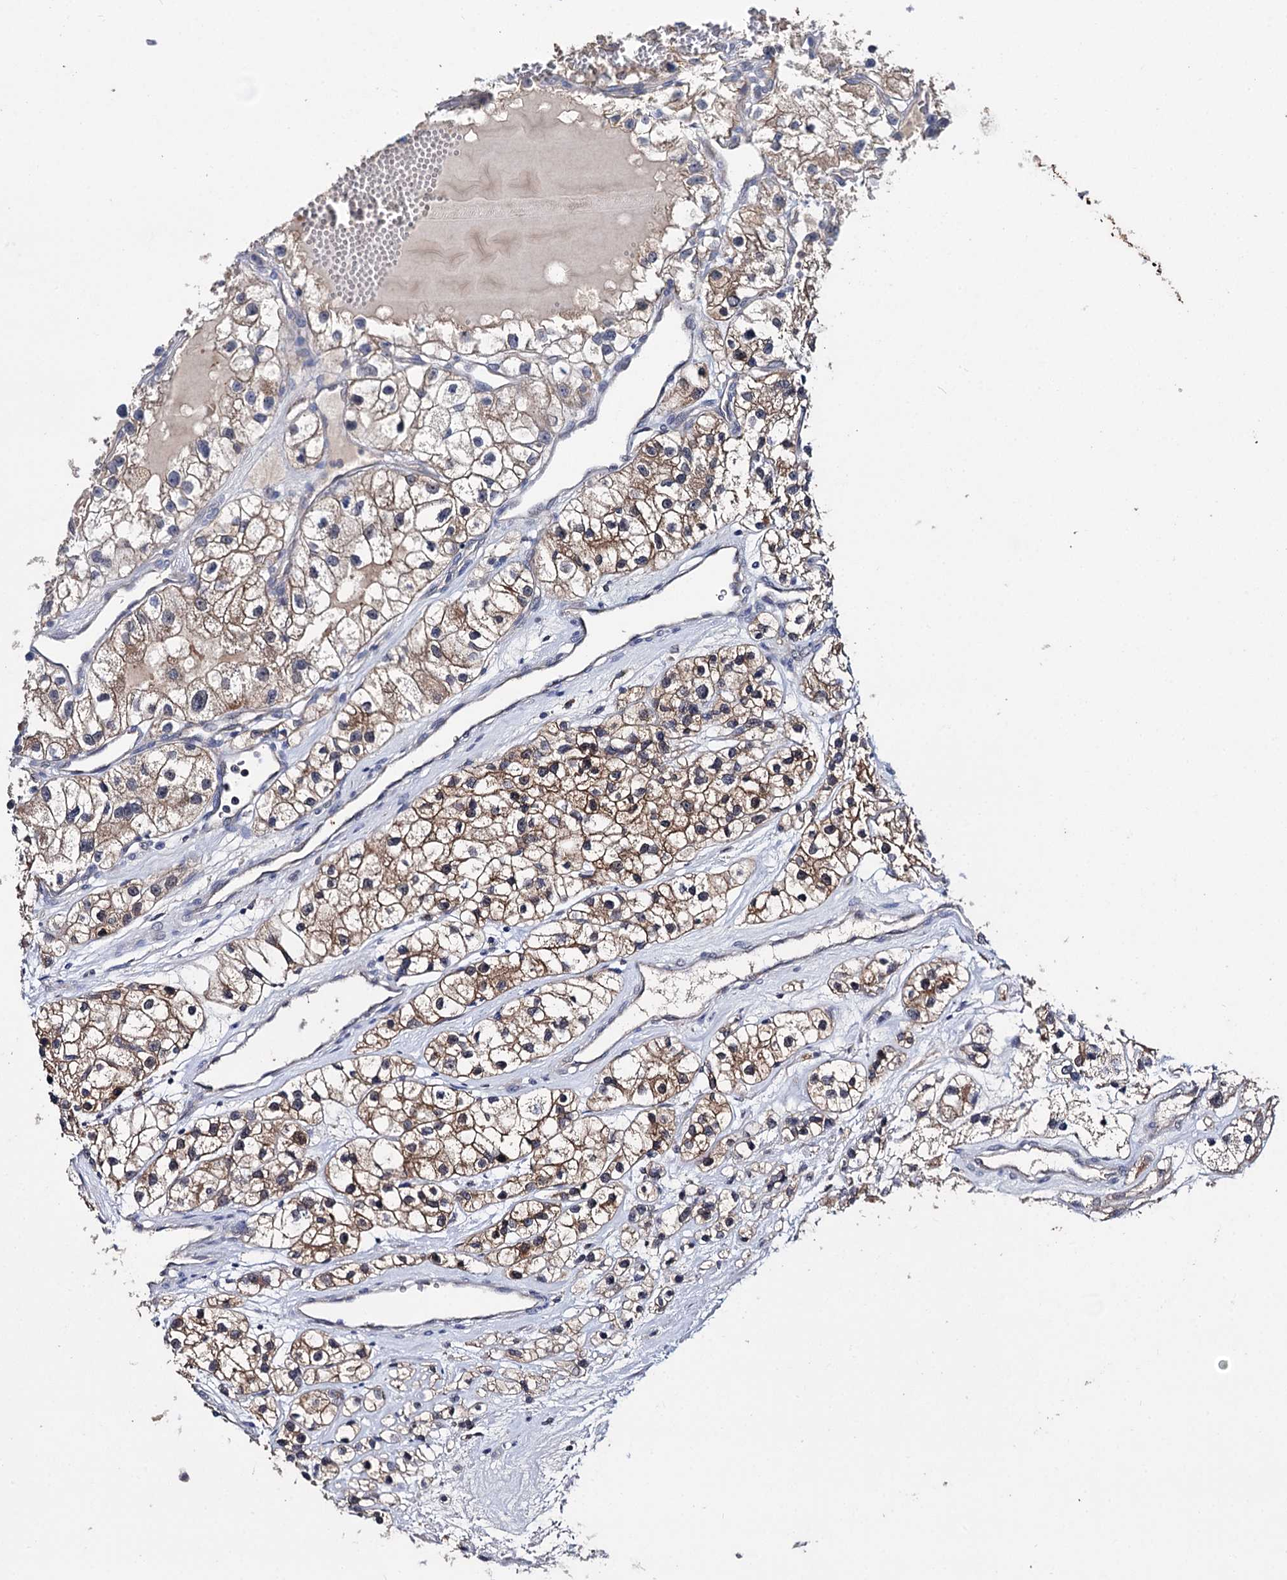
{"staining": {"intensity": "moderate", "quantity": "25%-75%", "location": "cytoplasmic/membranous"}, "tissue": "renal cancer", "cell_type": "Tumor cells", "image_type": "cancer", "snomed": [{"axis": "morphology", "description": "Adenocarcinoma, NOS"}, {"axis": "topography", "description": "Kidney"}], "caption": "Immunohistochemical staining of renal cancer exhibits moderate cytoplasmic/membranous protein expression in approximately 25%-75% of tumor cells. (DAB IHC, brown staining for protein, blue staining for nuclei).", "gene": "CLPB", "patient": {"sex": "female", "age": 57}}